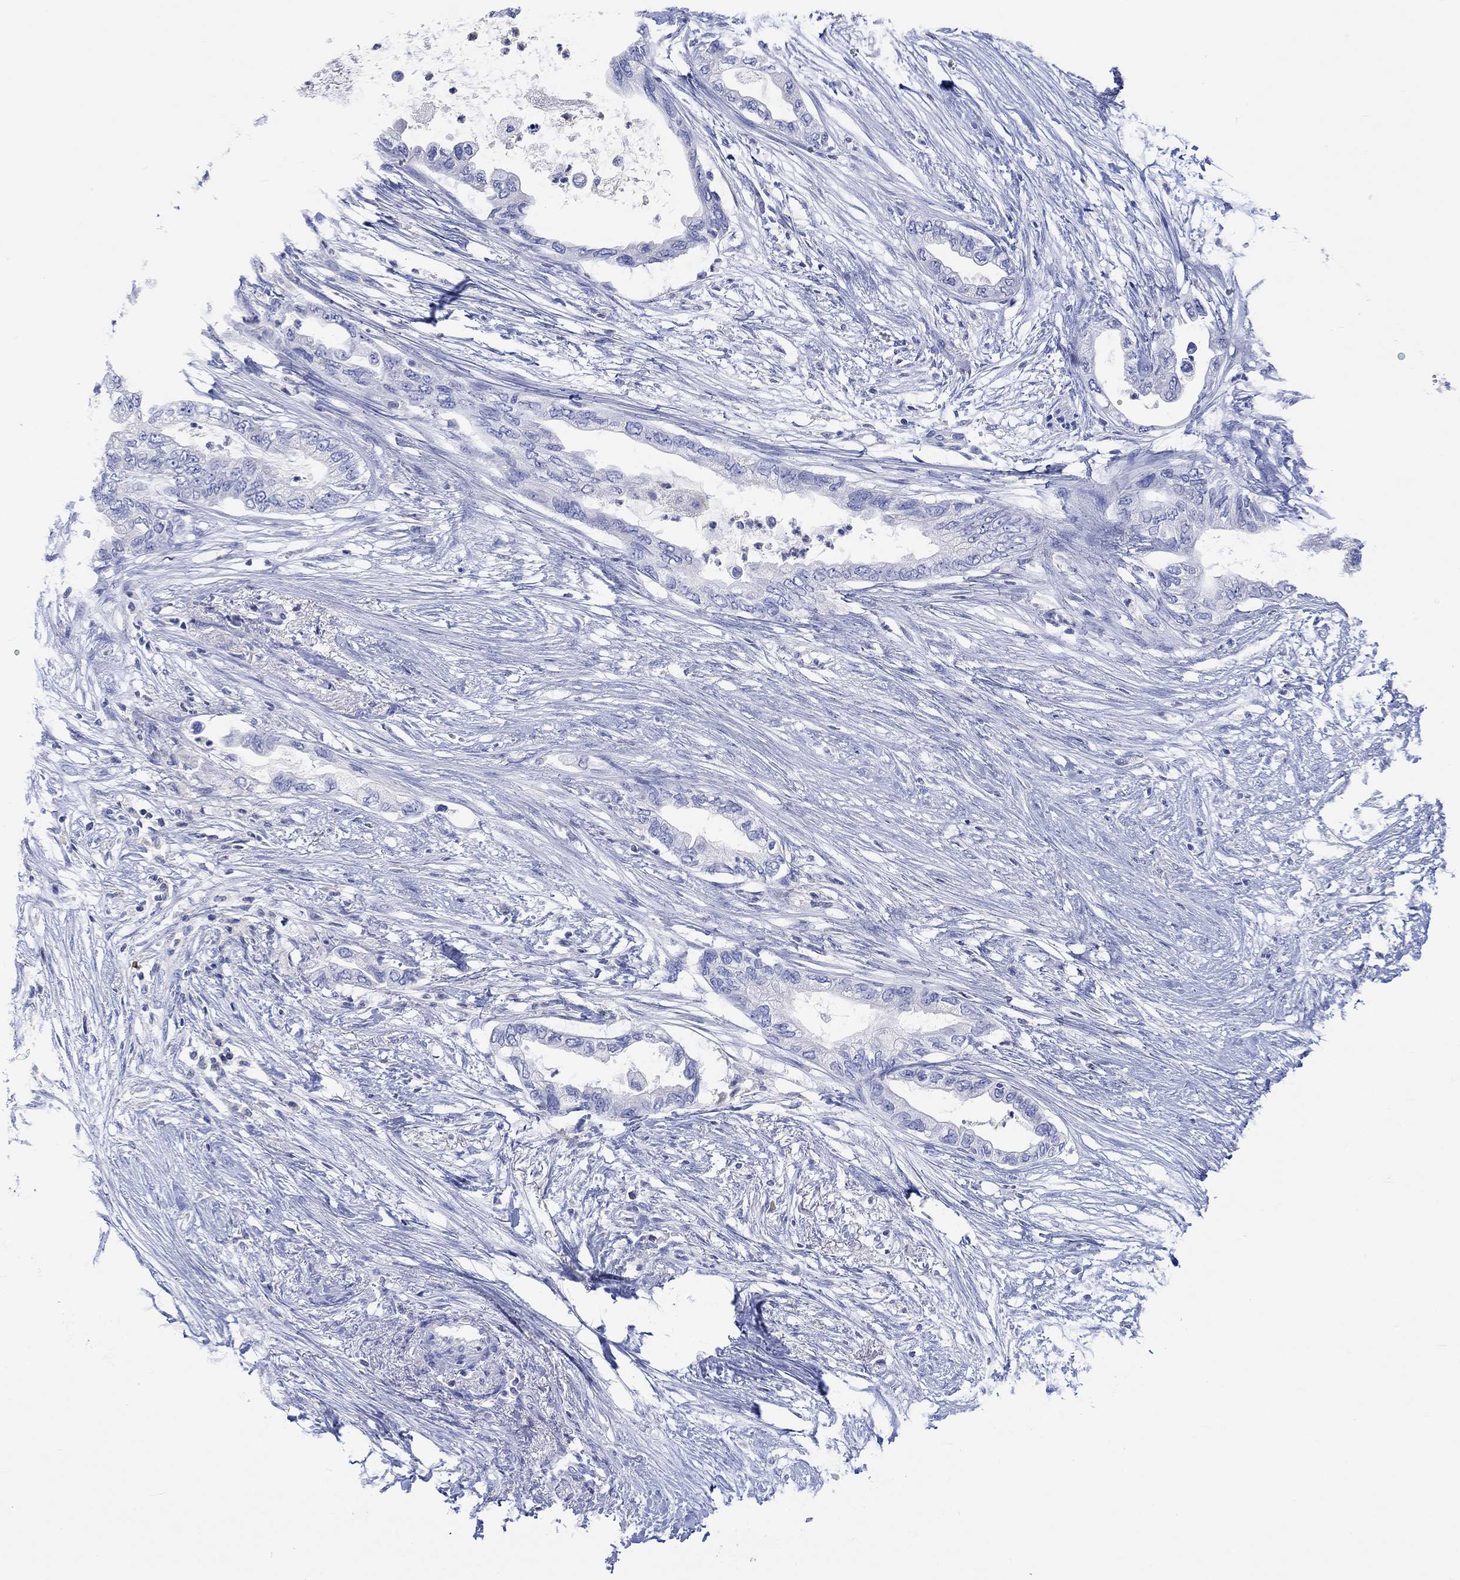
{"staining": {"intensity": "negative", "quantity": "none", "location": "none"}, "tissue": "pancreatic cancer", "cell_type": "Tumor cells", "image_type": "cancer", "snomed": [{"axis": "morphology", "description": "Normal tissue, NOS"}, {"axis": "morphology", "description": "Adenocarcinoma, NOS"}, {"axis": "topography", "description": "Pancreas"}, {"axis": "topography", "description": "Duodenum"}], "caption": "IHC photomicrograph of neoplastic tissue: pancreatic cancer stained with DAB (3,3'-diaminobenzidine) exhibits no significant protein positivity in tumor cells.", "gene": "GCM1", "patient": {"sex": "female", "age": 60}}